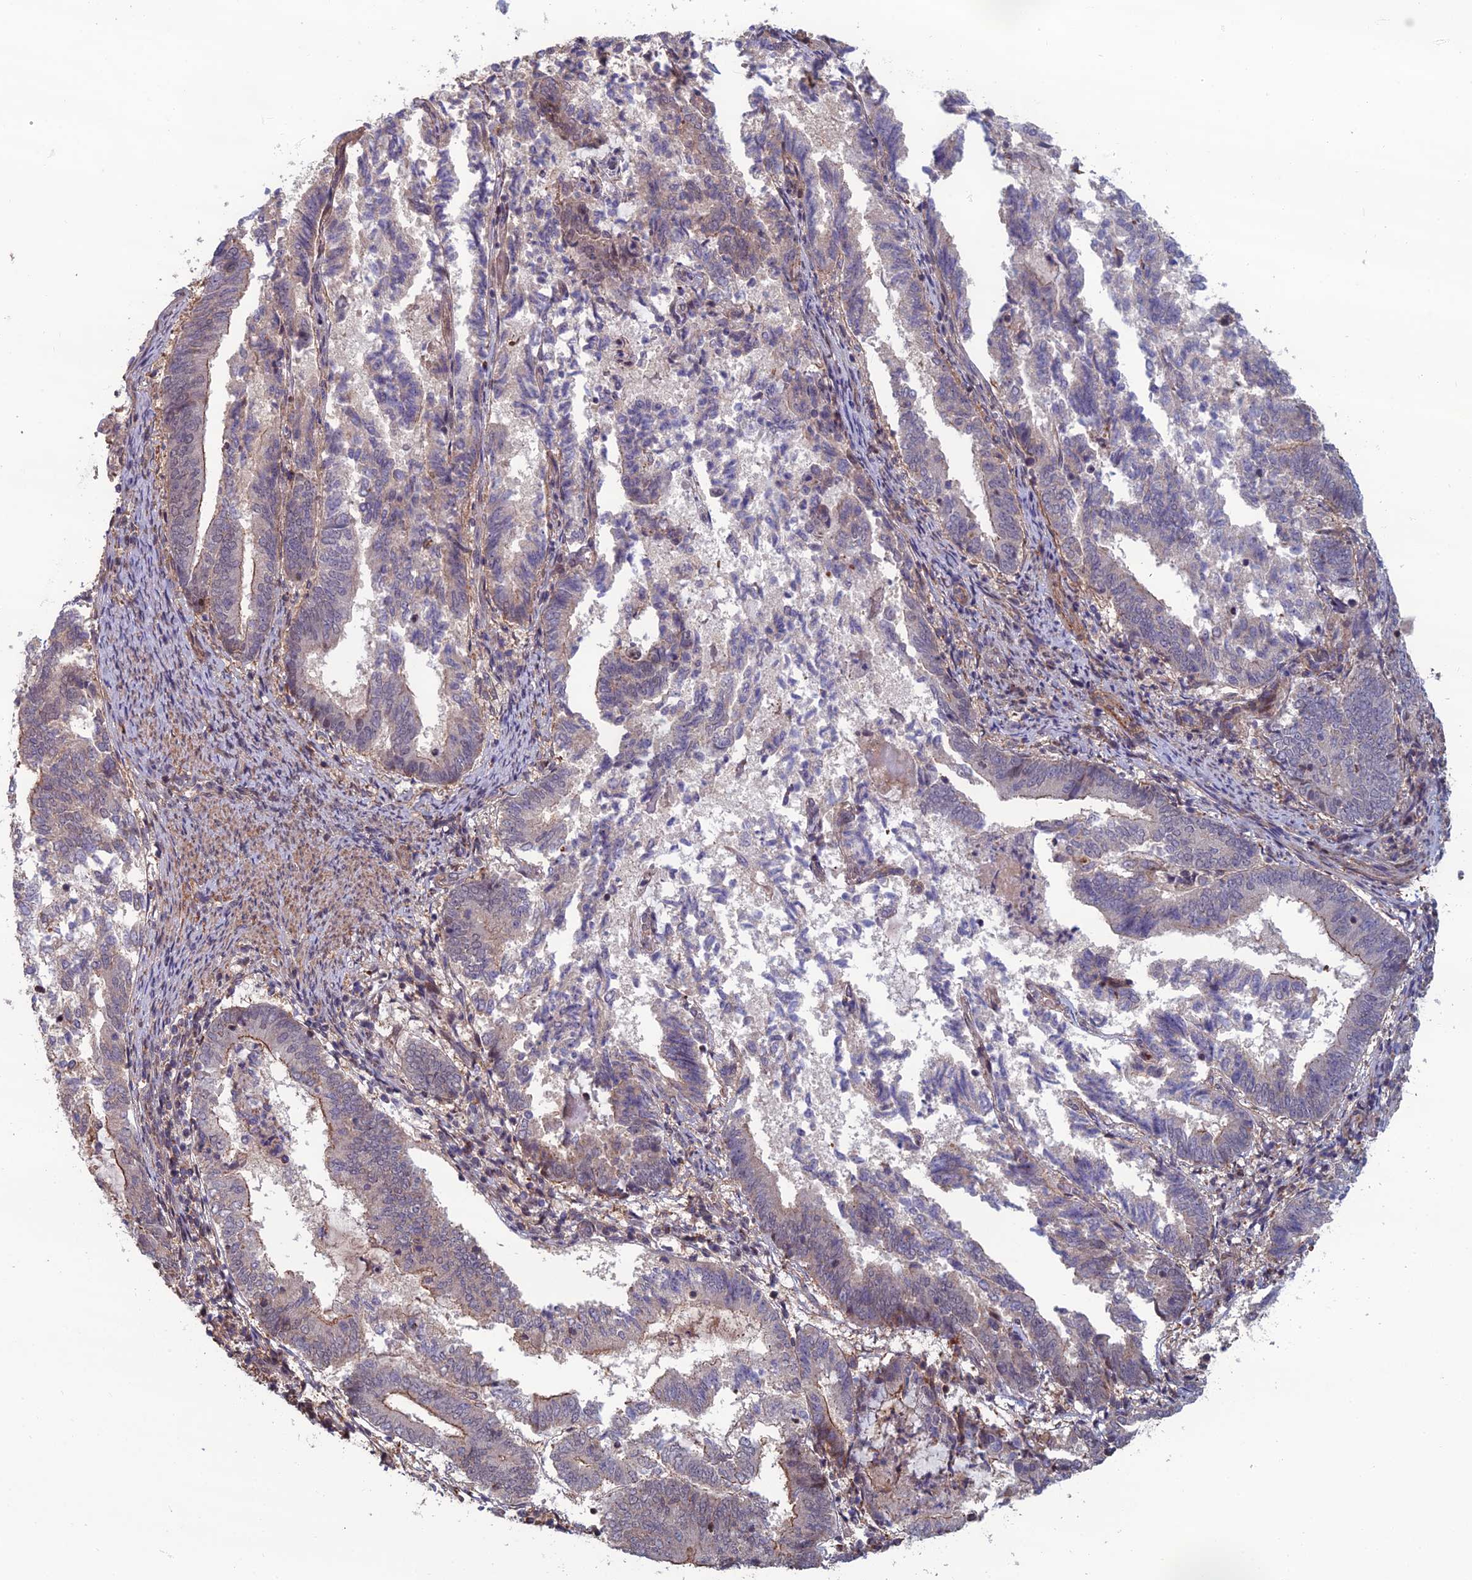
{"staining": {"intensity": "negative", "quantity": "none", "location": "none"}, "tissue": "endometrial cancer", "cell_type": "Tumor cells", "image_type": "cancer", "snomed": [{"axis": "morphology", "description": "Adenocarcinoma, NOS"}, {"axis": "topography", "description": "Endometrium"}], "caption": "A micrograph of human endometrial adenocarcinoma is negative for staining in tumor cells. The staining is performed using DAB (3,3'-diaminobenzidine) brown chromogen with nuclei counter-stained in using hematoxylin.", "gene": "CCDC183", "patient": {"sex": "female", "age": 80}}